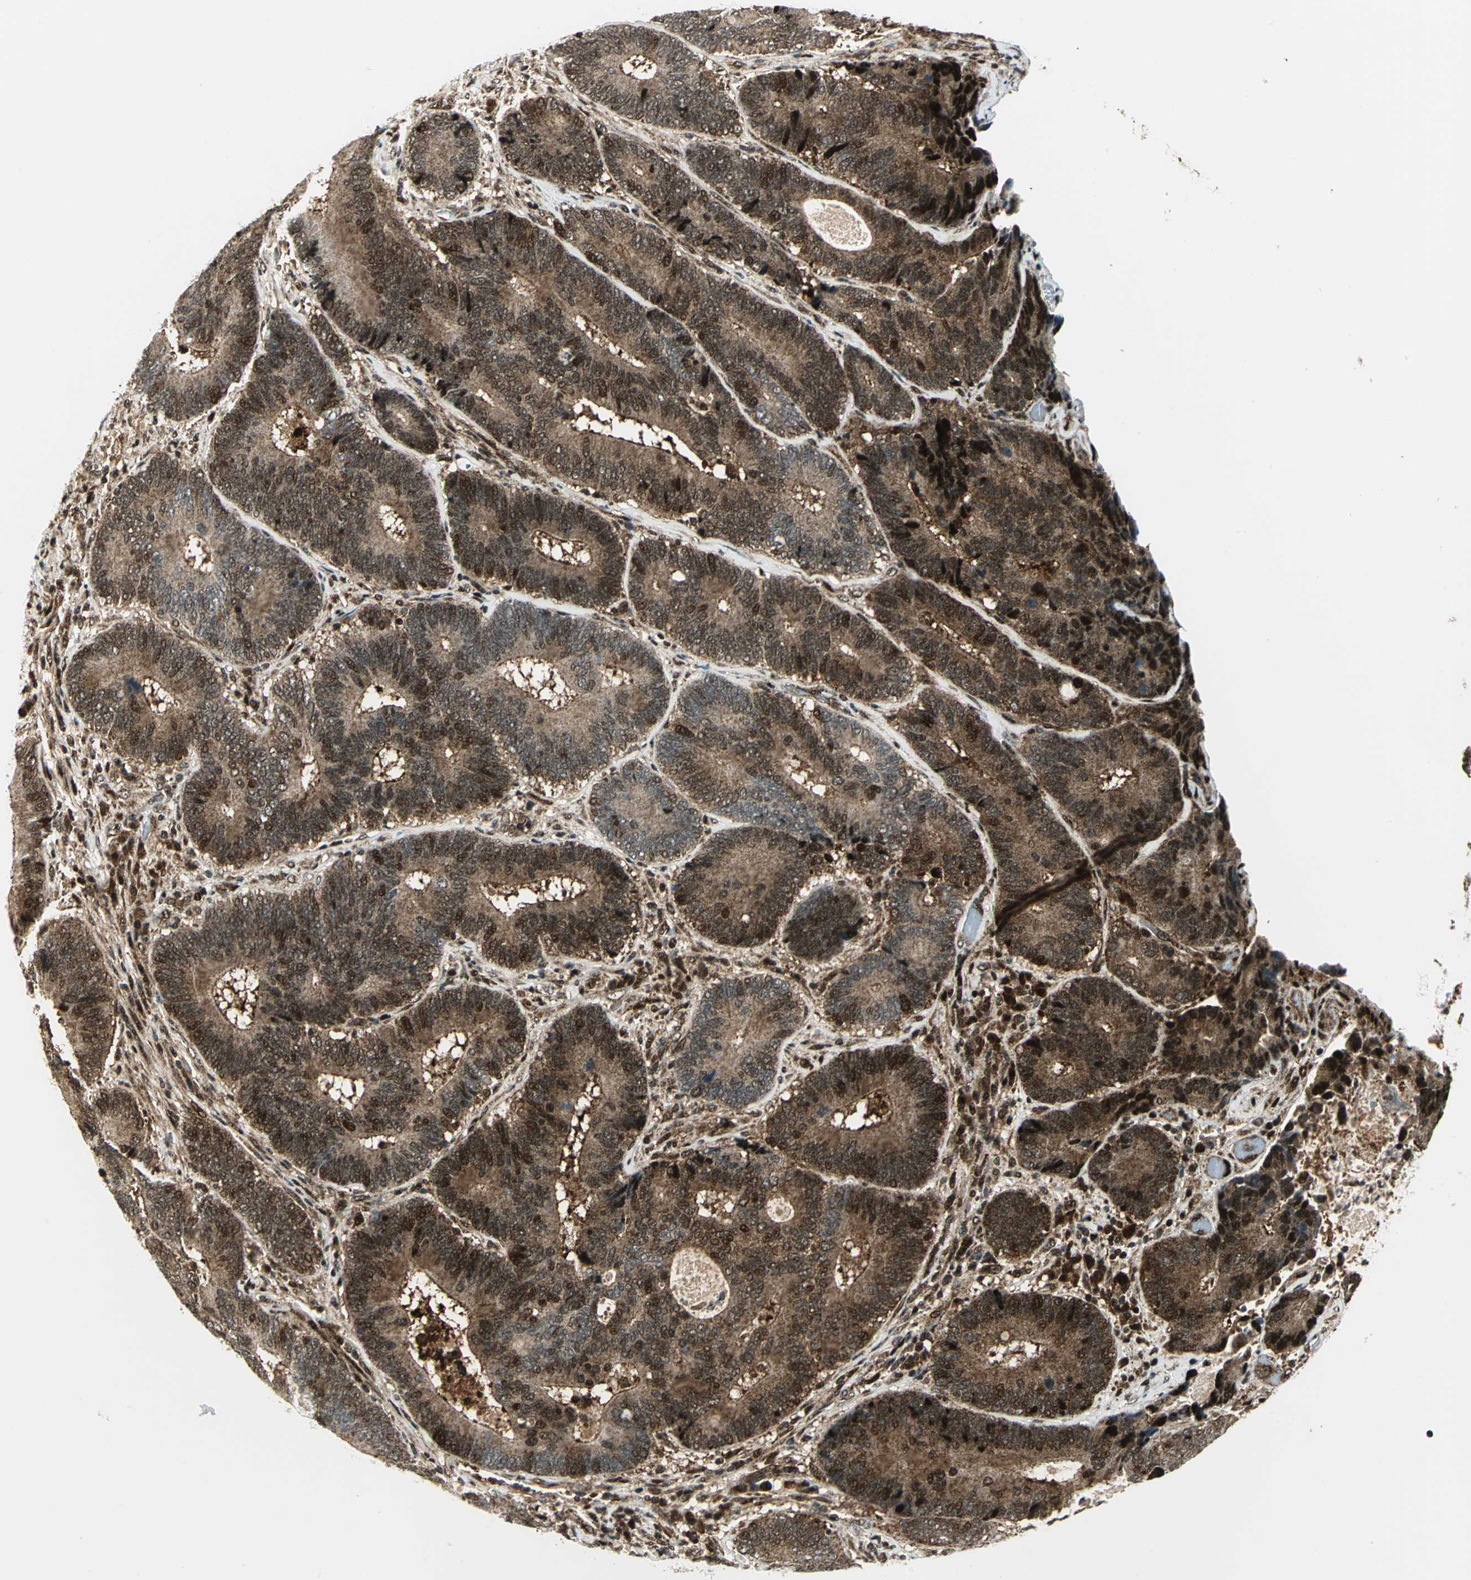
{"staining": {"intensity": "strong", "quantity": ">75%", "location": "cytoplasmic/membranous,nuclear"}, "tissue": "colorectal cancer", "cell_type": "Tumor cells", "image_type": "cancer", "snomed": [{"axis": "morphology", "description": "Adenocarcinoma, NOS"}, {"axis": "topography", "description": "Colon"}], "caption": "This histopathology image shows IHC staining of adenocarcinoma (colorectal), with high strong cytoplasmic/membranous and nuclear expression in approximately >75% of tumor cells.", "gene": "COPS5", "patient": {"sex": "female", "age": 78}}